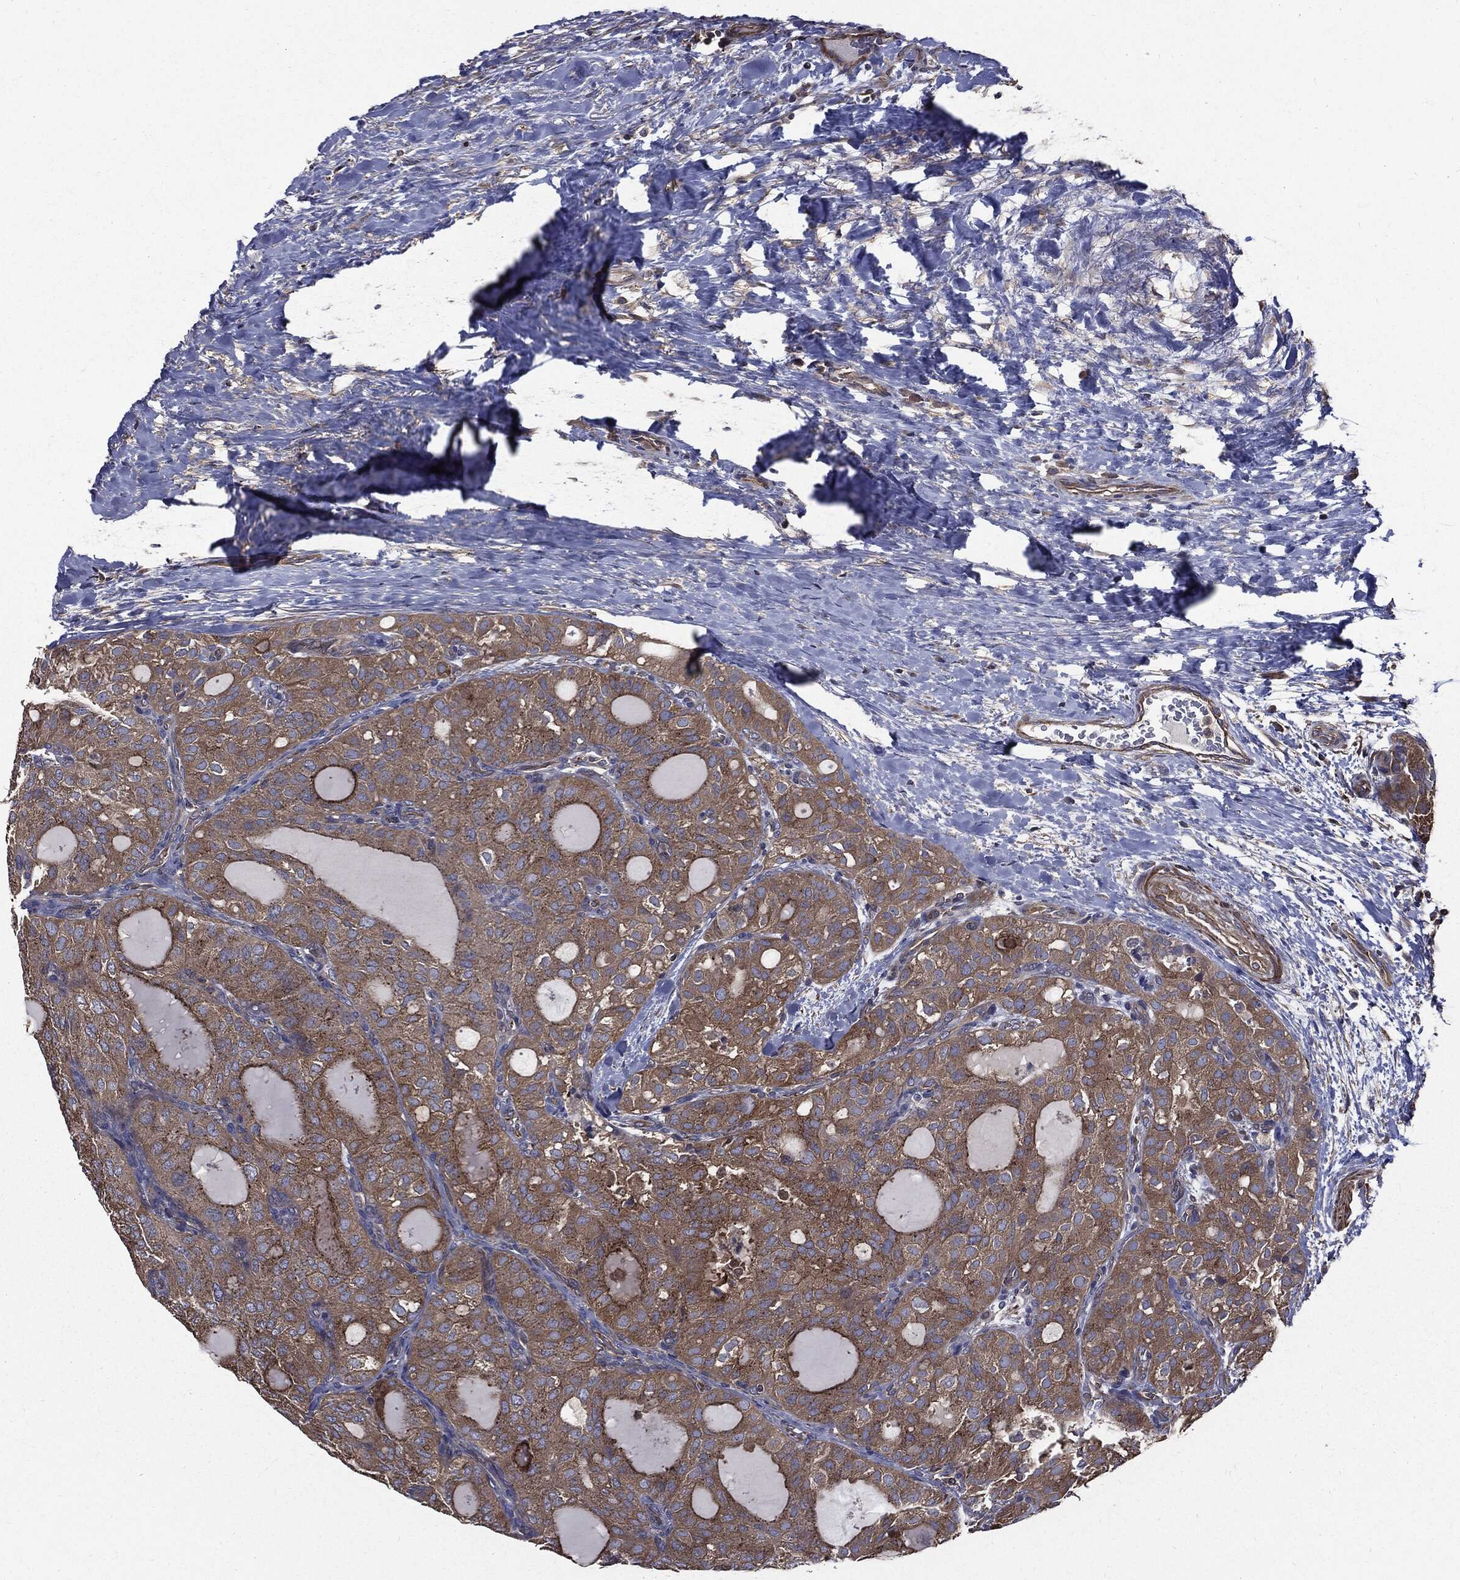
{"staining": {"intensity": "moderate", "quantity": "25%-75%", "location": "cytoplasmic/membranous"}, "tissue": "thyroid cancer", "cell_type": "Tumor cells", "image_type": "cancer", "snomed": [{"axis": "morphology", "description": "Follicular adenoma carcinoma, NOS"}, {"axis": "topography", "description": "Thyroid gland"}], "caption": "A micrograph showing moderate cytoplasmic/membranous positivity in approximately 25%-75% of tumor cells in thyroid follicular adenoma carcinoma, as visualized by brown immunohistochemical staining.", "gene": "PDCD6IP", "patient": {"sex": "male", "age": 75}}